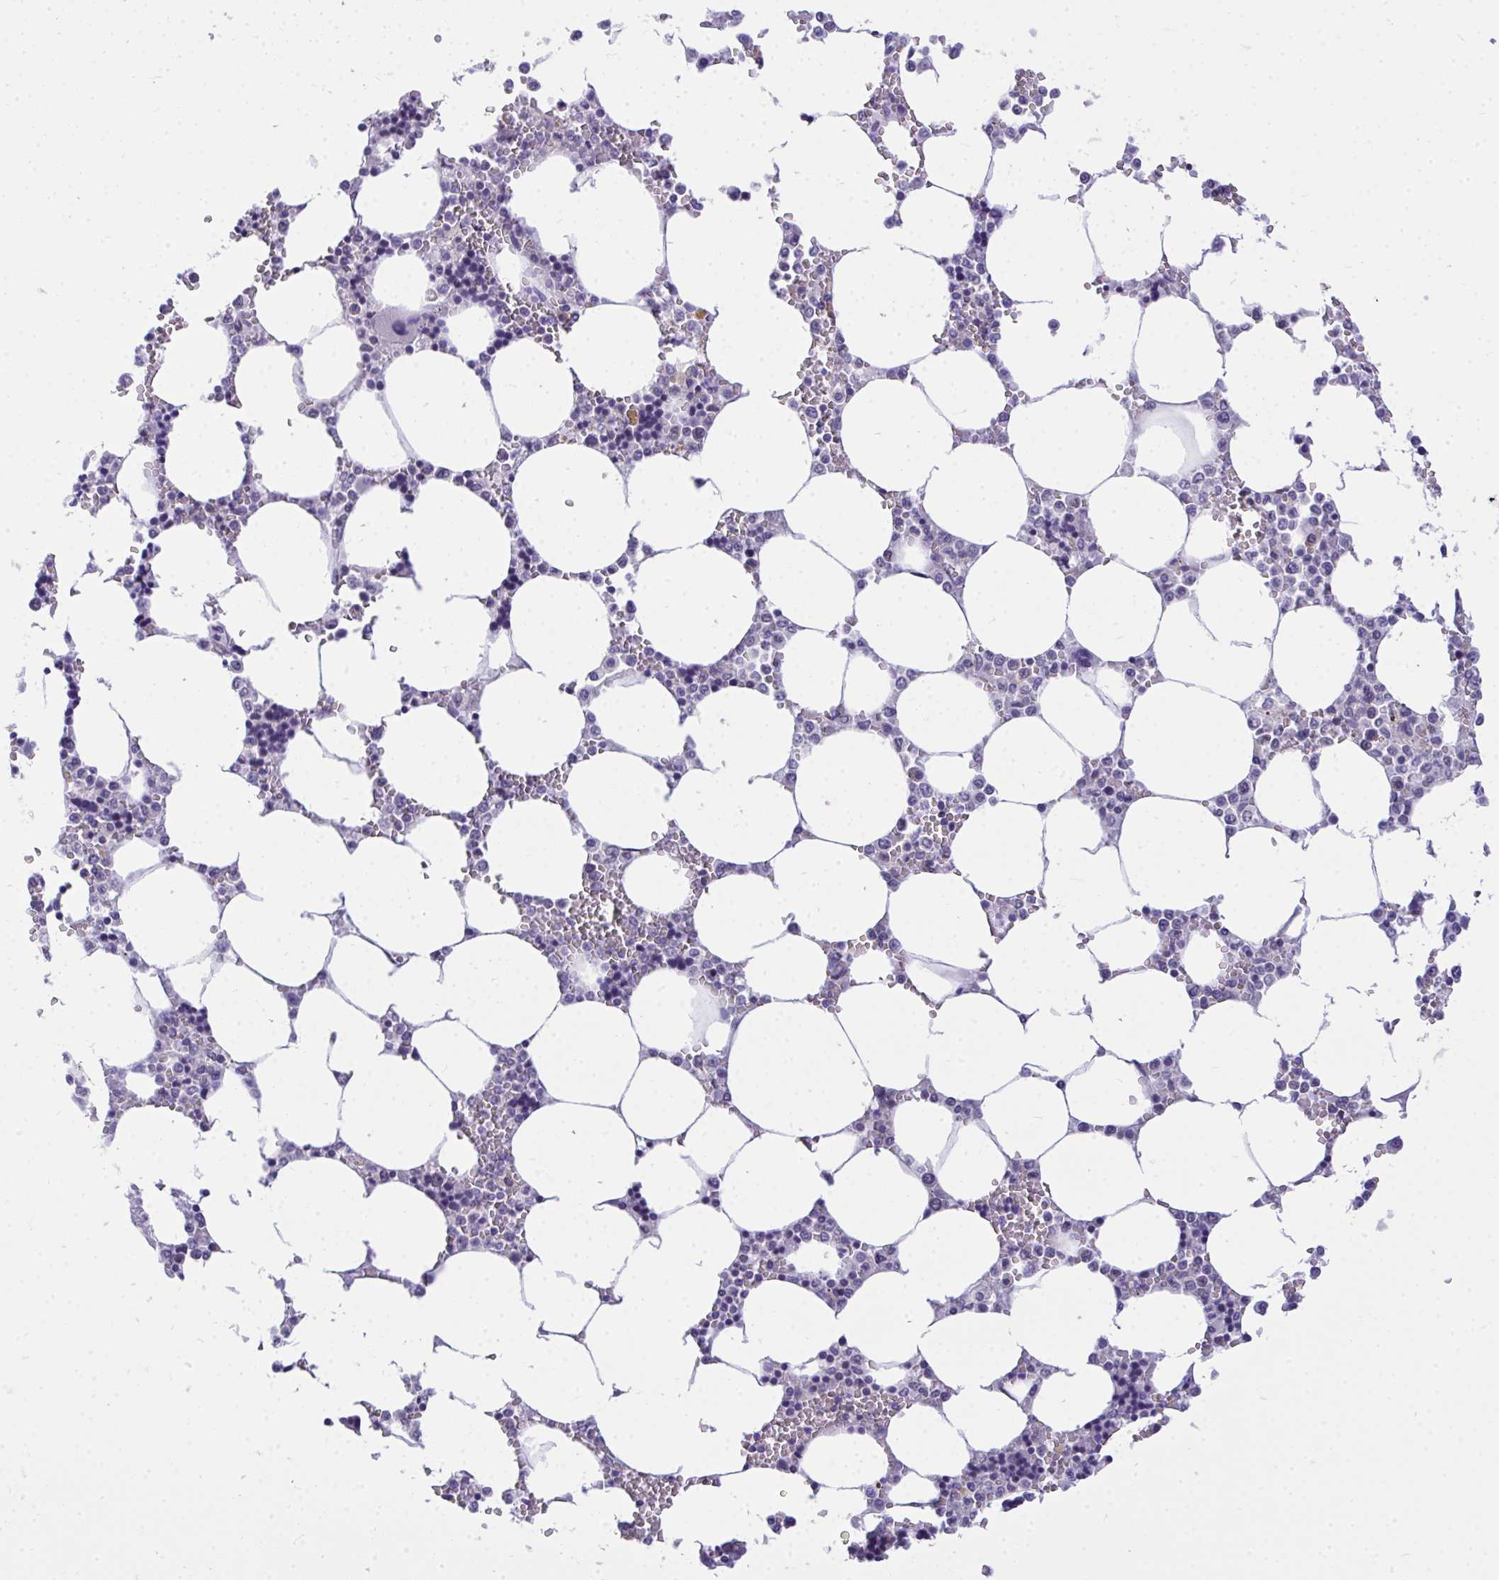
{"staining": {"intensity": "negative", "quantity": "none", "location": "none"}, "tissue": "bone marrow", "cell_type": "Hematopoietic cells", "image_type": "normal", "snomed": [{"axis": "morphology", "description": "Normal tissue, NOS"}, {"axis": "topography", "description": "Bone marrow"}], "caption": "This histopathology image is of benign bone marrow stained with immunohistochemistry (IHC) to label a protein in brown with the nuclei are counter-stained blue. There is no positivity in hematopoietic cells.", "gene": "TEAD4", "patient": {"sex": "male", "age": 64}}